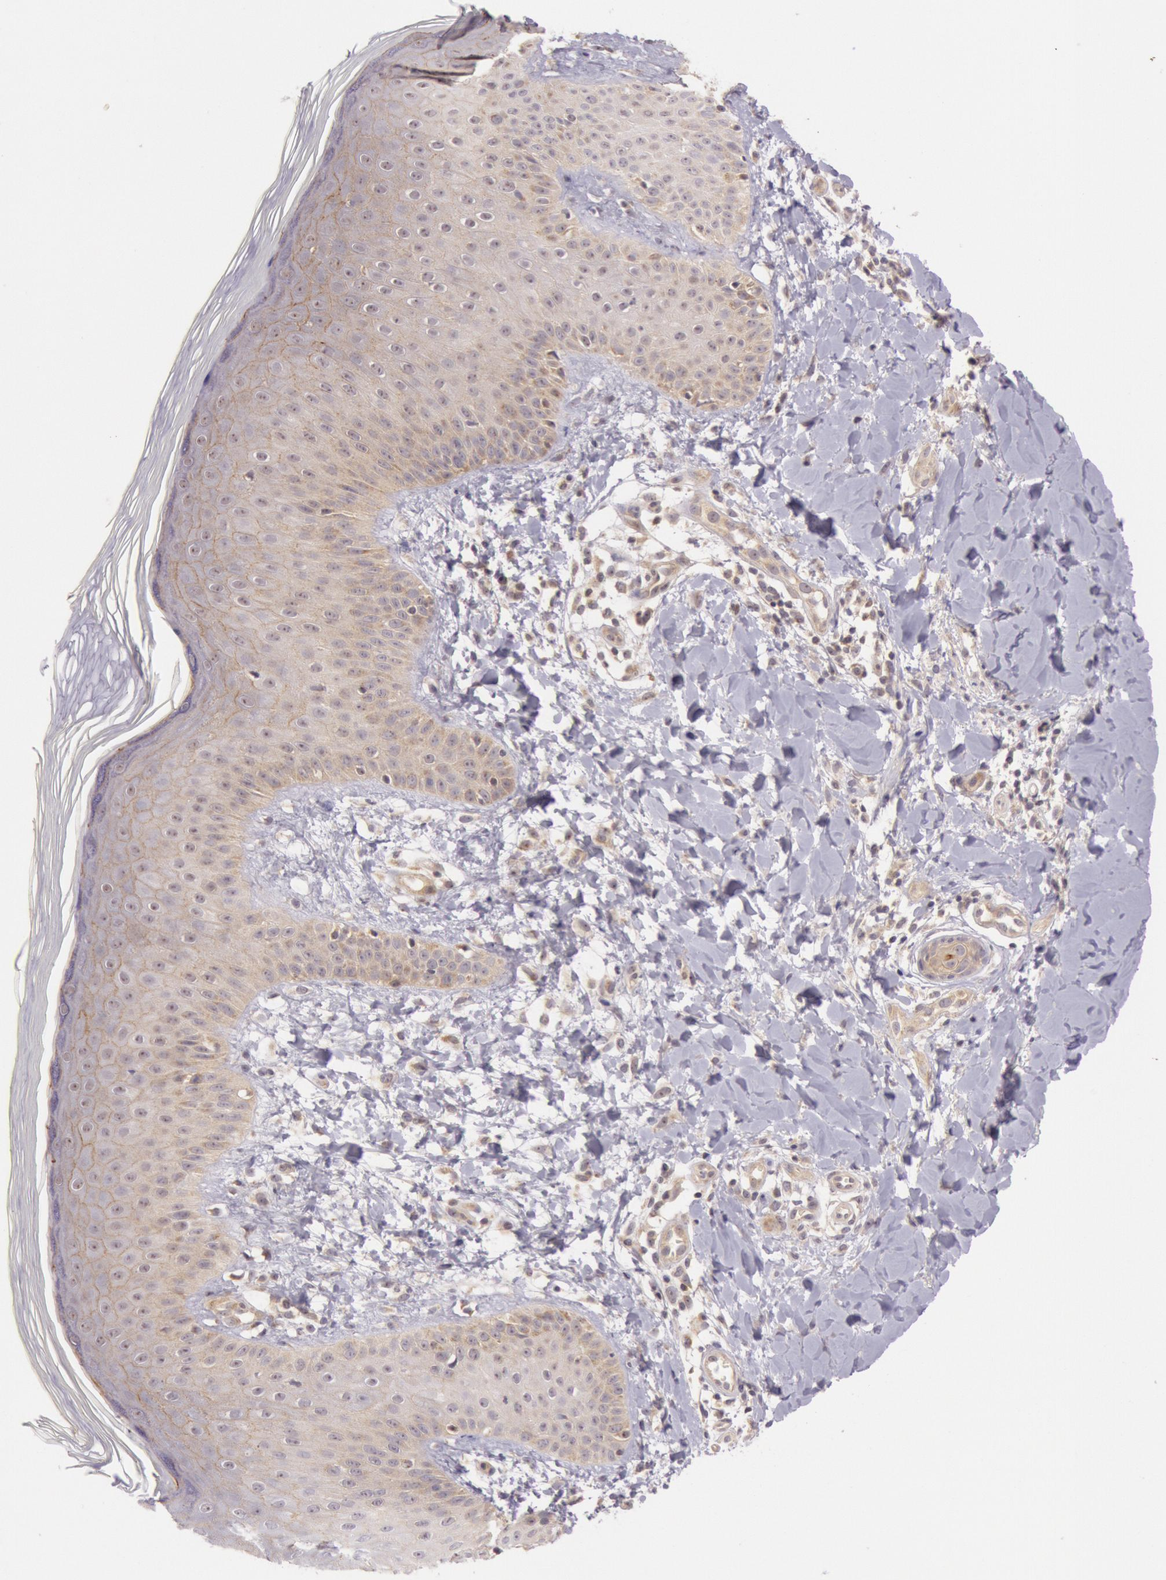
{"staining": {"intensity": "moderate", "quantity": ">75%", "location": "cytoplasmic/membranous,nuclear"}, "tissue": "skin", "cell_type": "Epidermal cells", "image_type": "normal", "snomed": [{"axis": "morphology", "description": "Normal tissue, NOS"}, {"axis": "morphology", "description": "Inflammation, NOS"}, {"axis": "topography", "description": "Soft tissue"}, {"axis": "topography", "description": "Anal"}], "caption": "Skin stained with DAB (3,3'-diaminobenzidine) immunohistochemistry exhibits medium levels of moderate cytoplasmic/membranous,nuclear expression in approximately >75% of epidermal cells.", "gene": "CDK16", "patient": {"sex": "female", "age": 15}}